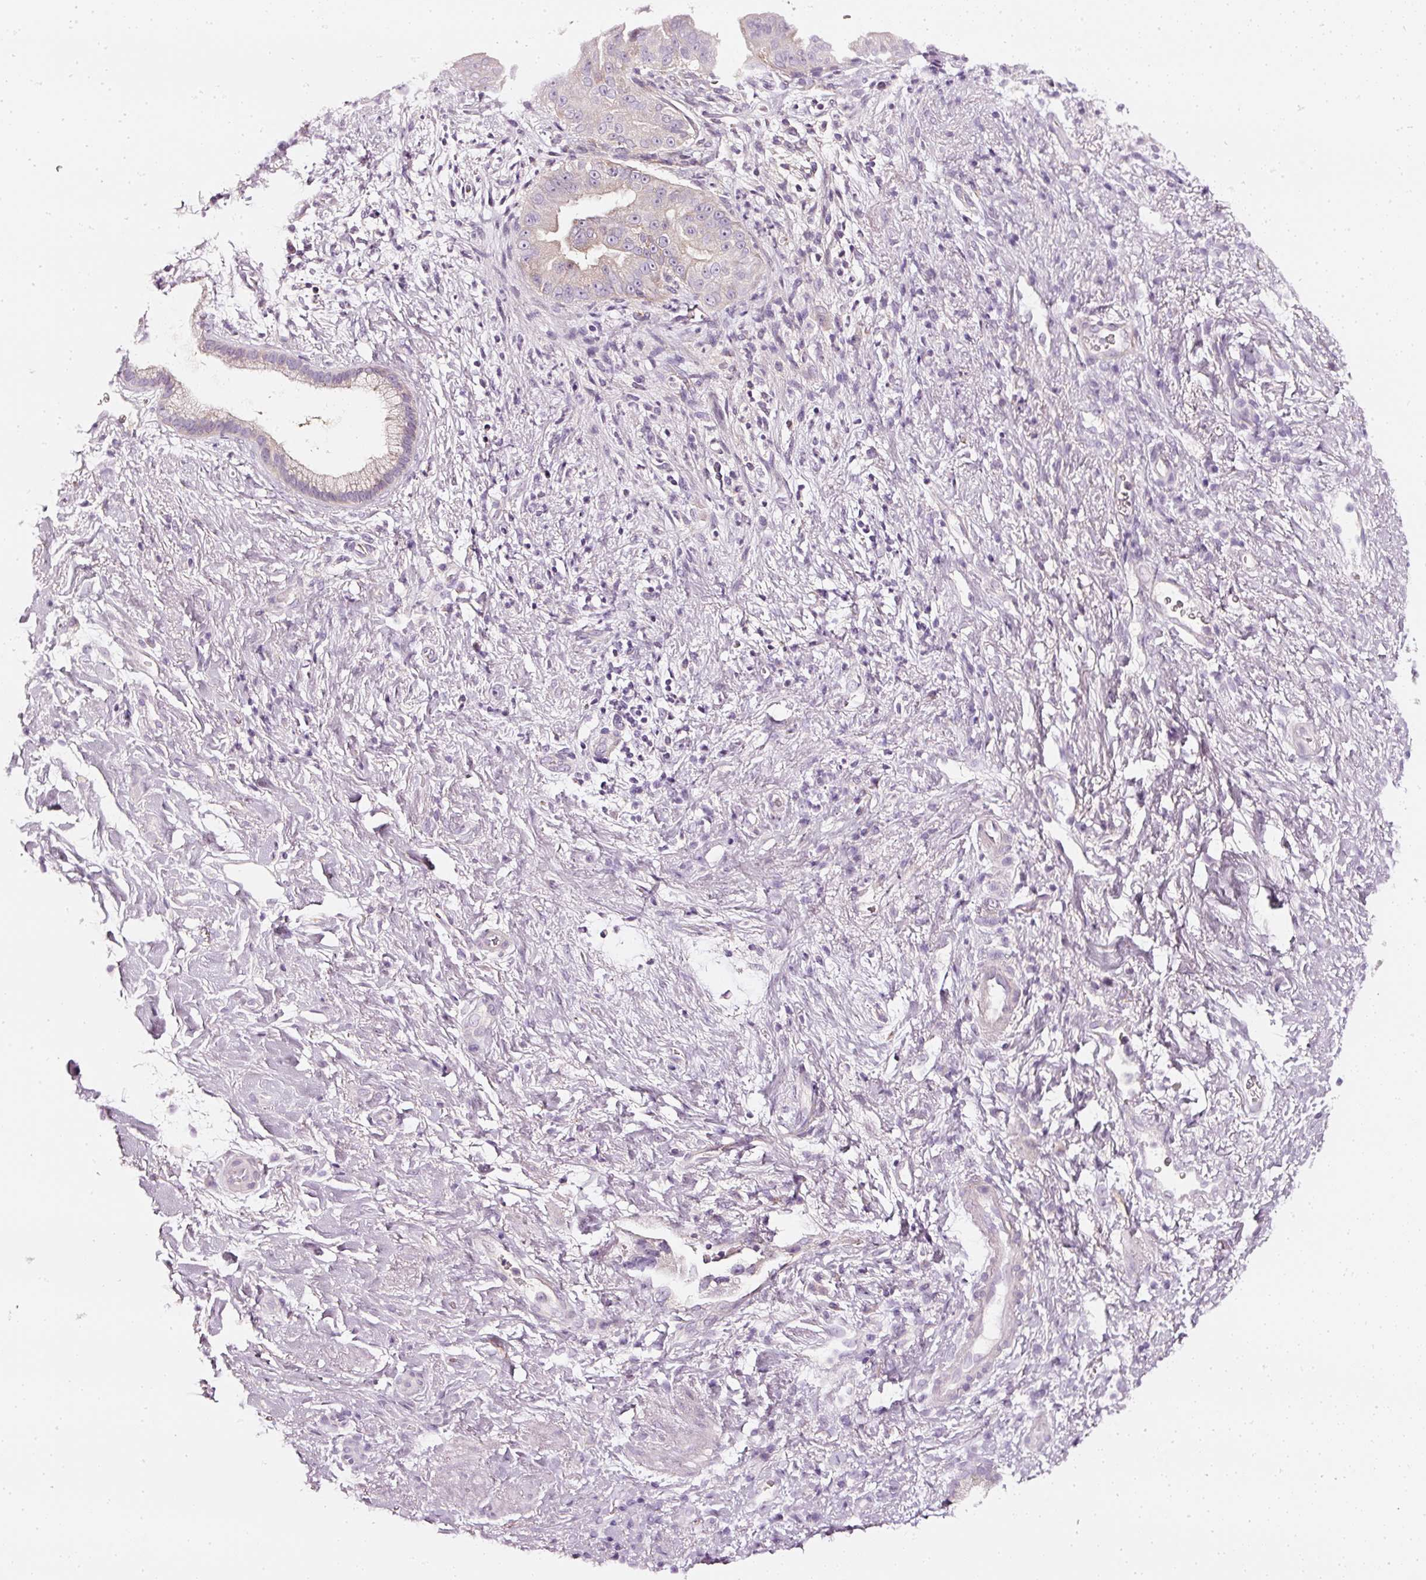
{"staining": {"intensity": "weak", "quantity": "<25%", "location": "cytoplasmic/membranous"}, "tissue": "pancreatic cancer", "cell_type": "Tumor cells", "image_type": "cancer", "snomed": [{"axis": "morphology", "description": "Adenocarcinoma, NOS"}, {"axis": "topography", "description": "Pancreas"}], "caption": "The histopathology image exhibits no staining of tumor cells in pancreatic cancer (adenocarcinoma).", "gene": "CNP", "patient": {"sex": "female", "age": 78}}